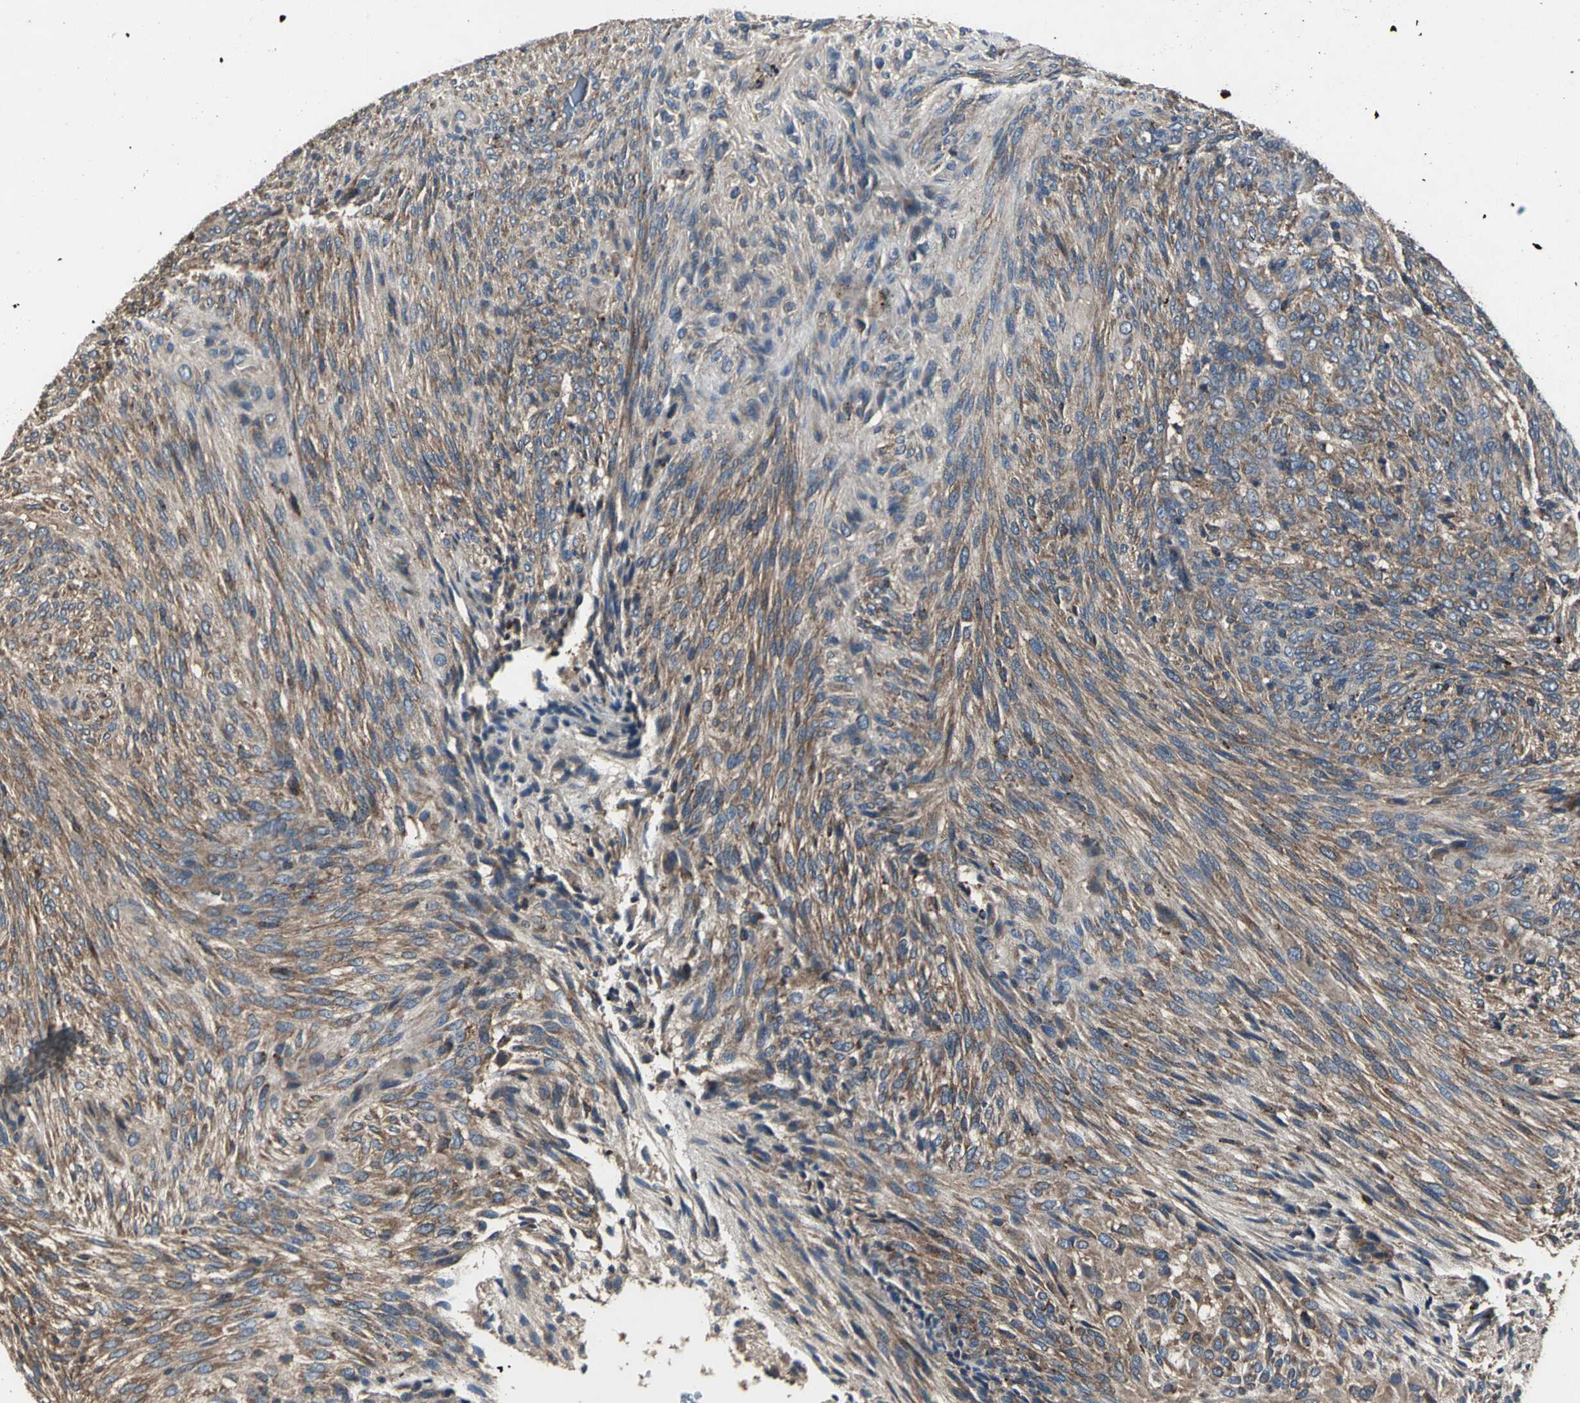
{"staining": {"intensity": "moderate", "quantity": ">75%", "location": "cytoplasmic/membranous"}, "tissue": "glioma", "cell_type": "Tumor cells", "image_type": "cancer", "snomed": [{"axis": "morphology", "description": "Glioma, malignant, High grade"}, {"axis": "topography", "description": "Cerebral cortex"}], "caption": "Malignant high-grade glioma was stained to show a protein in brown. There is medium levels of moderate cytoplasmic/membranous expression in approximately >75% of tumor cells. (Brightfield microscopy of DAB IHC at high magnification).", "gene": "IRF3", "patient": {"sex": "female", "age": 55}}